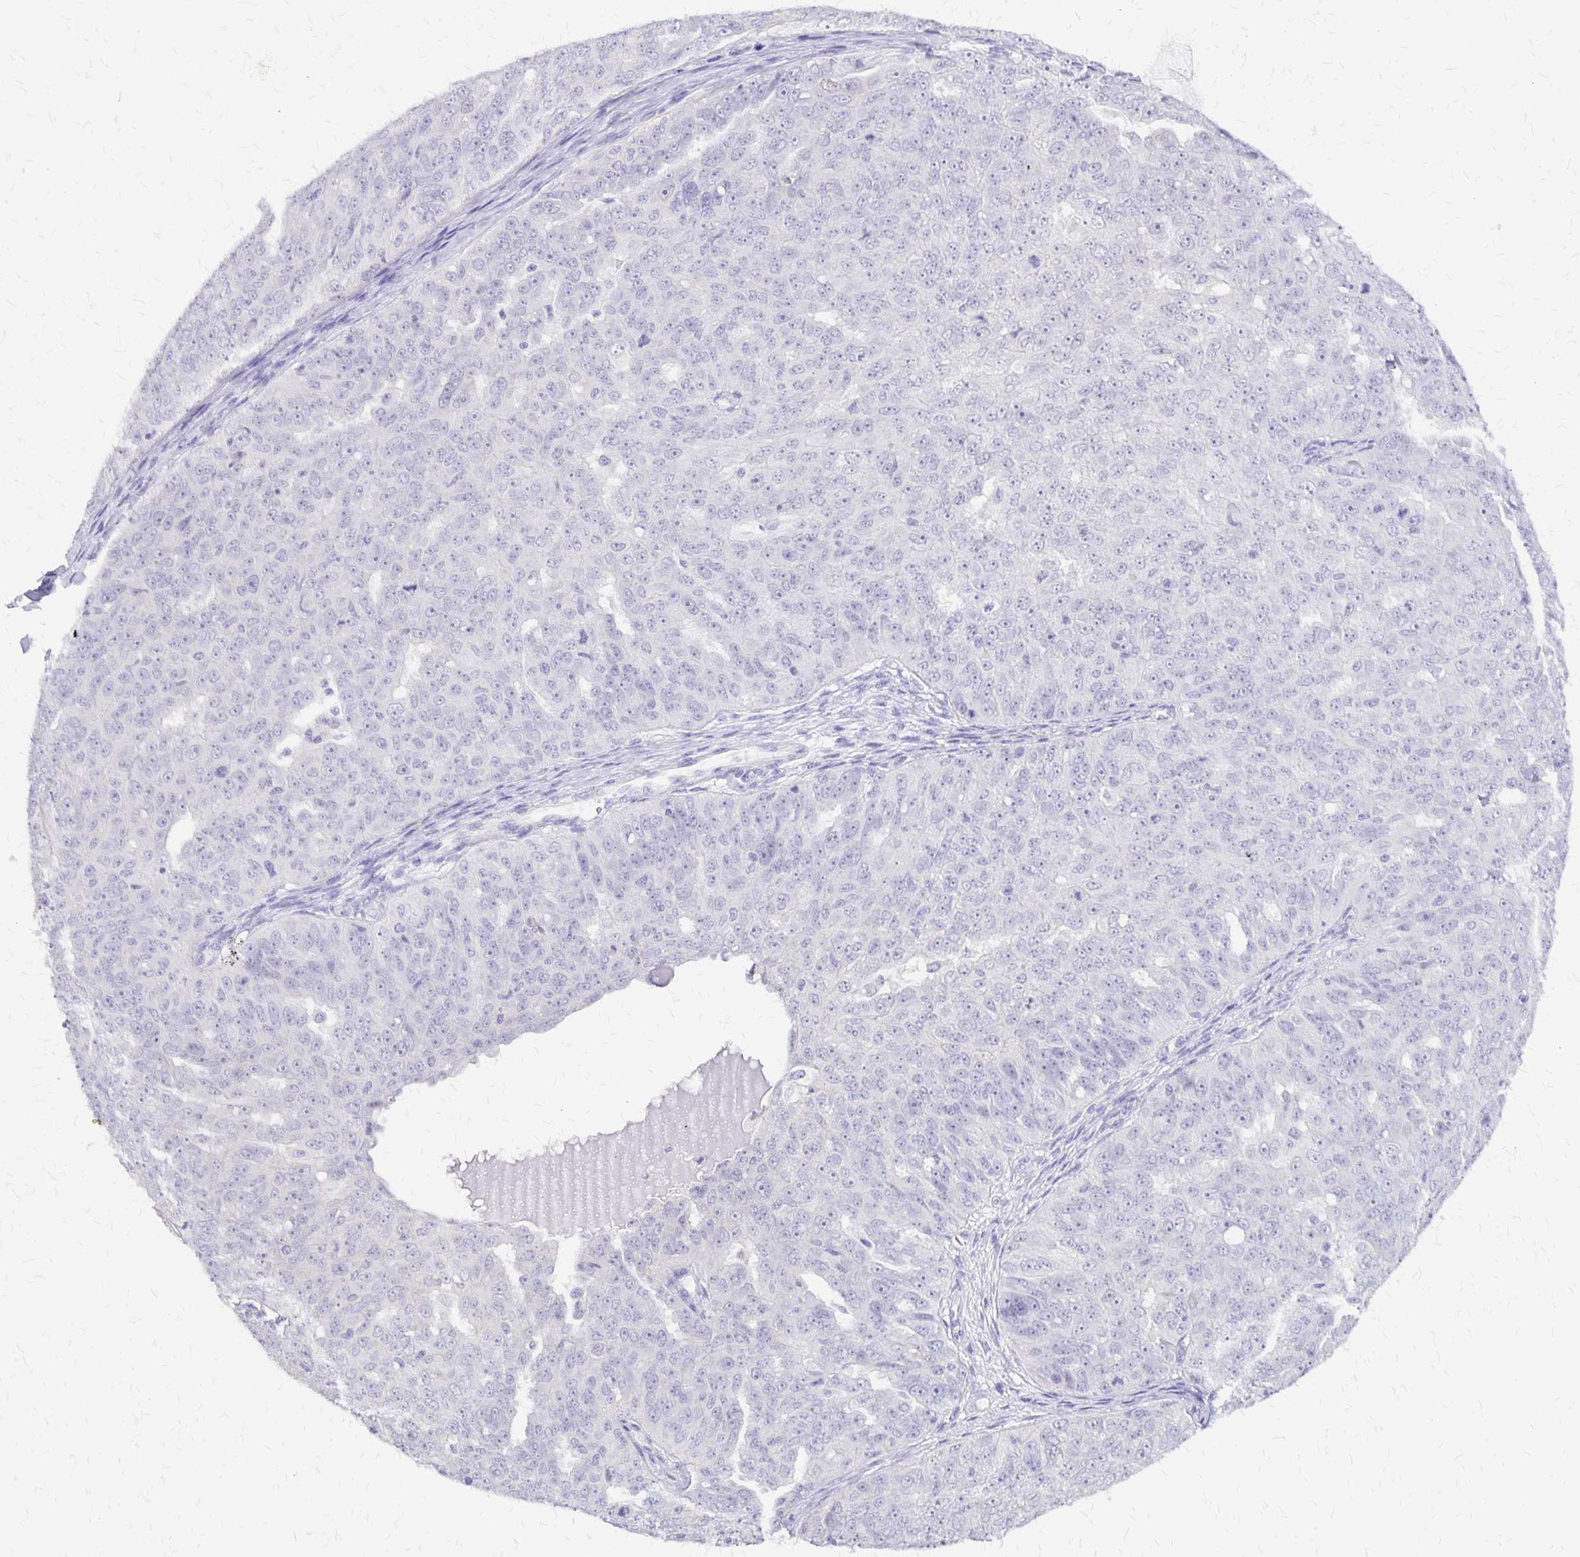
{"staining": {"intensity": "negative", "quantity": "none", "location": "none"}, "tissue": "ovarian cancer", "cell_type": "Tumor cells", "image_type": "cancer", "snomed": [{"axis": "morphology", "description": "Carcinoma, endometroid"}, {"axis": "topography", "description": "Ovary"}], "caption": "Immunohistochemistry (IHC) histopathology image of neoplastic tissue: human ovarian endometroid carcinoma stained with DAB reveals no significant protein expression in tumor cells.", "gene": "SI", "patient": {"sex": "female", "age": 70}}